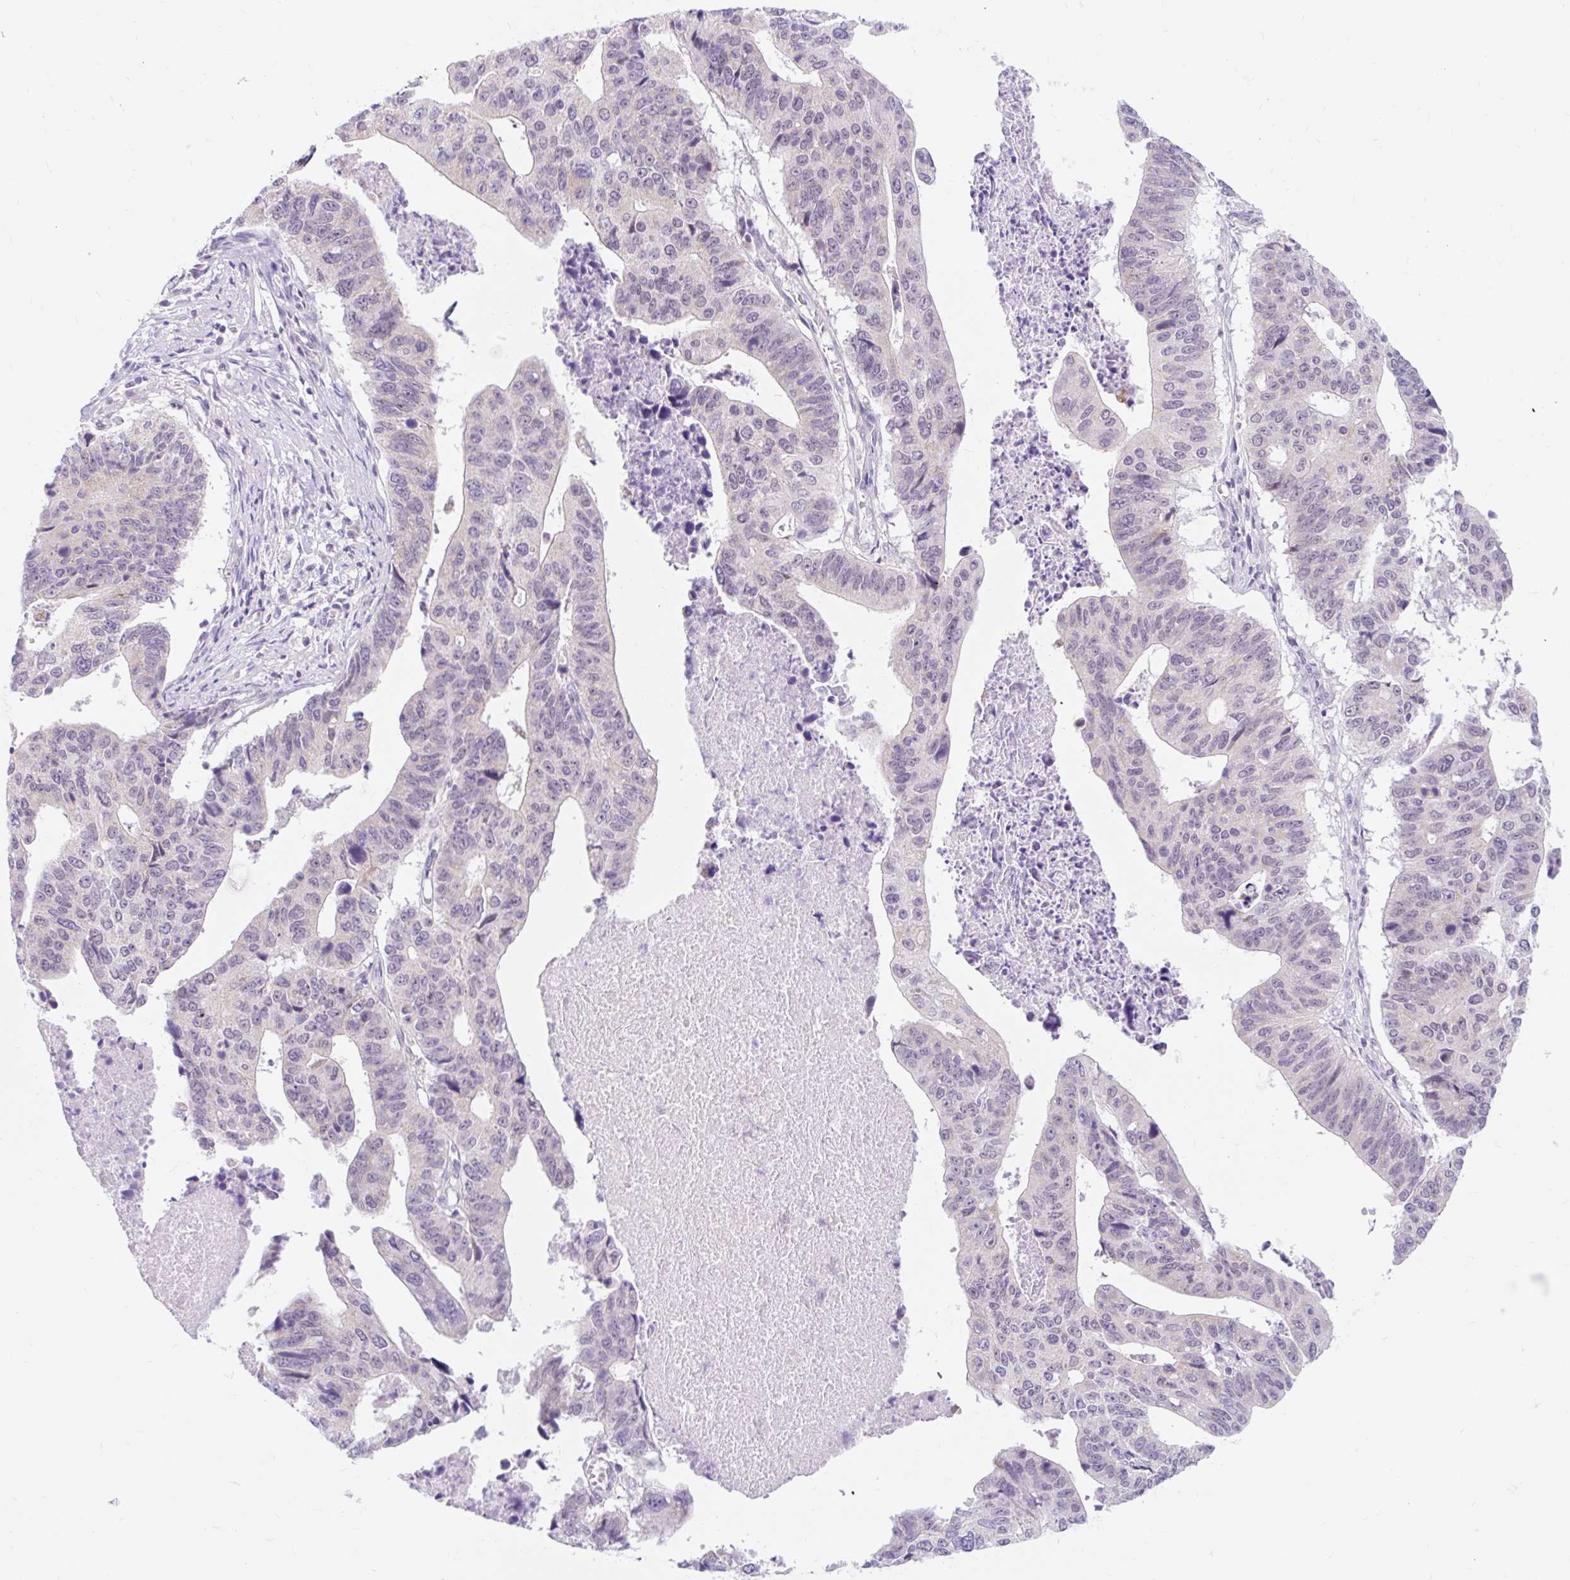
{"staining": {"intensity": "negative", "quantity": "none", "location": "none"}, "tissue": "stomach cancer", "cell_type": "Tumor cells", "image_type": "cancer", "snomed": [{"axis": "morphology", "description": "Adenocarcinoma, NOS"}, {"axis": "topography", "description": "Stomach"}], "caption": "A photomicrograph of human stomach cancer (adenocarcinoma) is negative for staining in tumor cells. (Immunohistochemistry (ihc), brightfield microscopy, high magnification).", "gene": "ITPK1", "patient": {"sex": "male", "age": 59}}